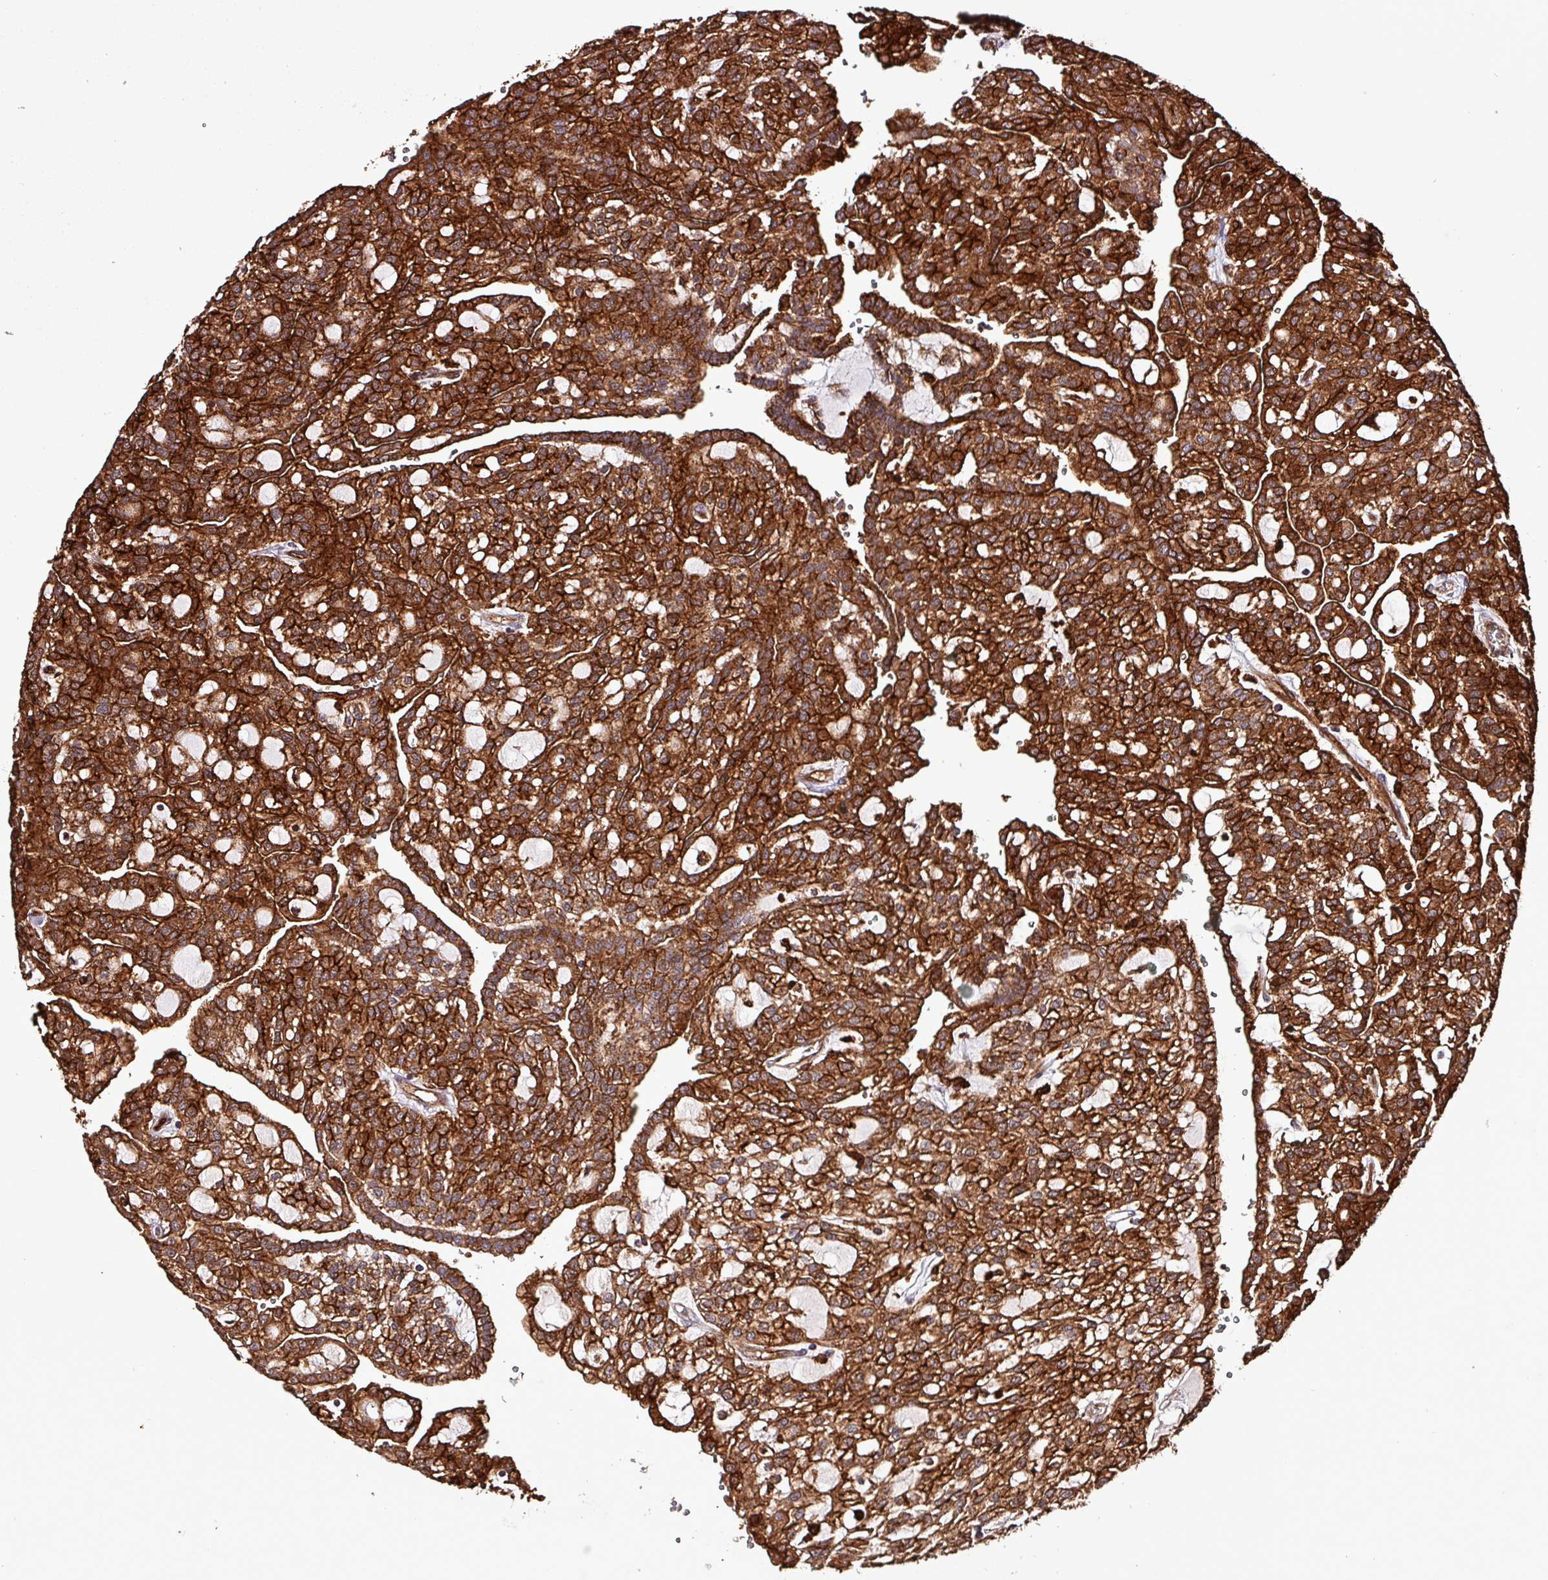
{"staining": {"intensity": "strong", "quantity": ">75%", "location": "cytoplasmic/membranous"}, "tissue": "renal cancer", "cell_type": "Tumor cells", "image_type": "cancer", "snomed": [{"axis": "morphology", "description": "Adenocarcinoma, NOS"}, {"axis": "topography", "description": "Kidney"}], "caption": "Strong cytoplasmic/membranous positivity is seen in about >75% of tumor cells in renal cancer (adenocarcinoma).", "gene": "SCIN", "patient": {"sex": "male", "age": 63}}